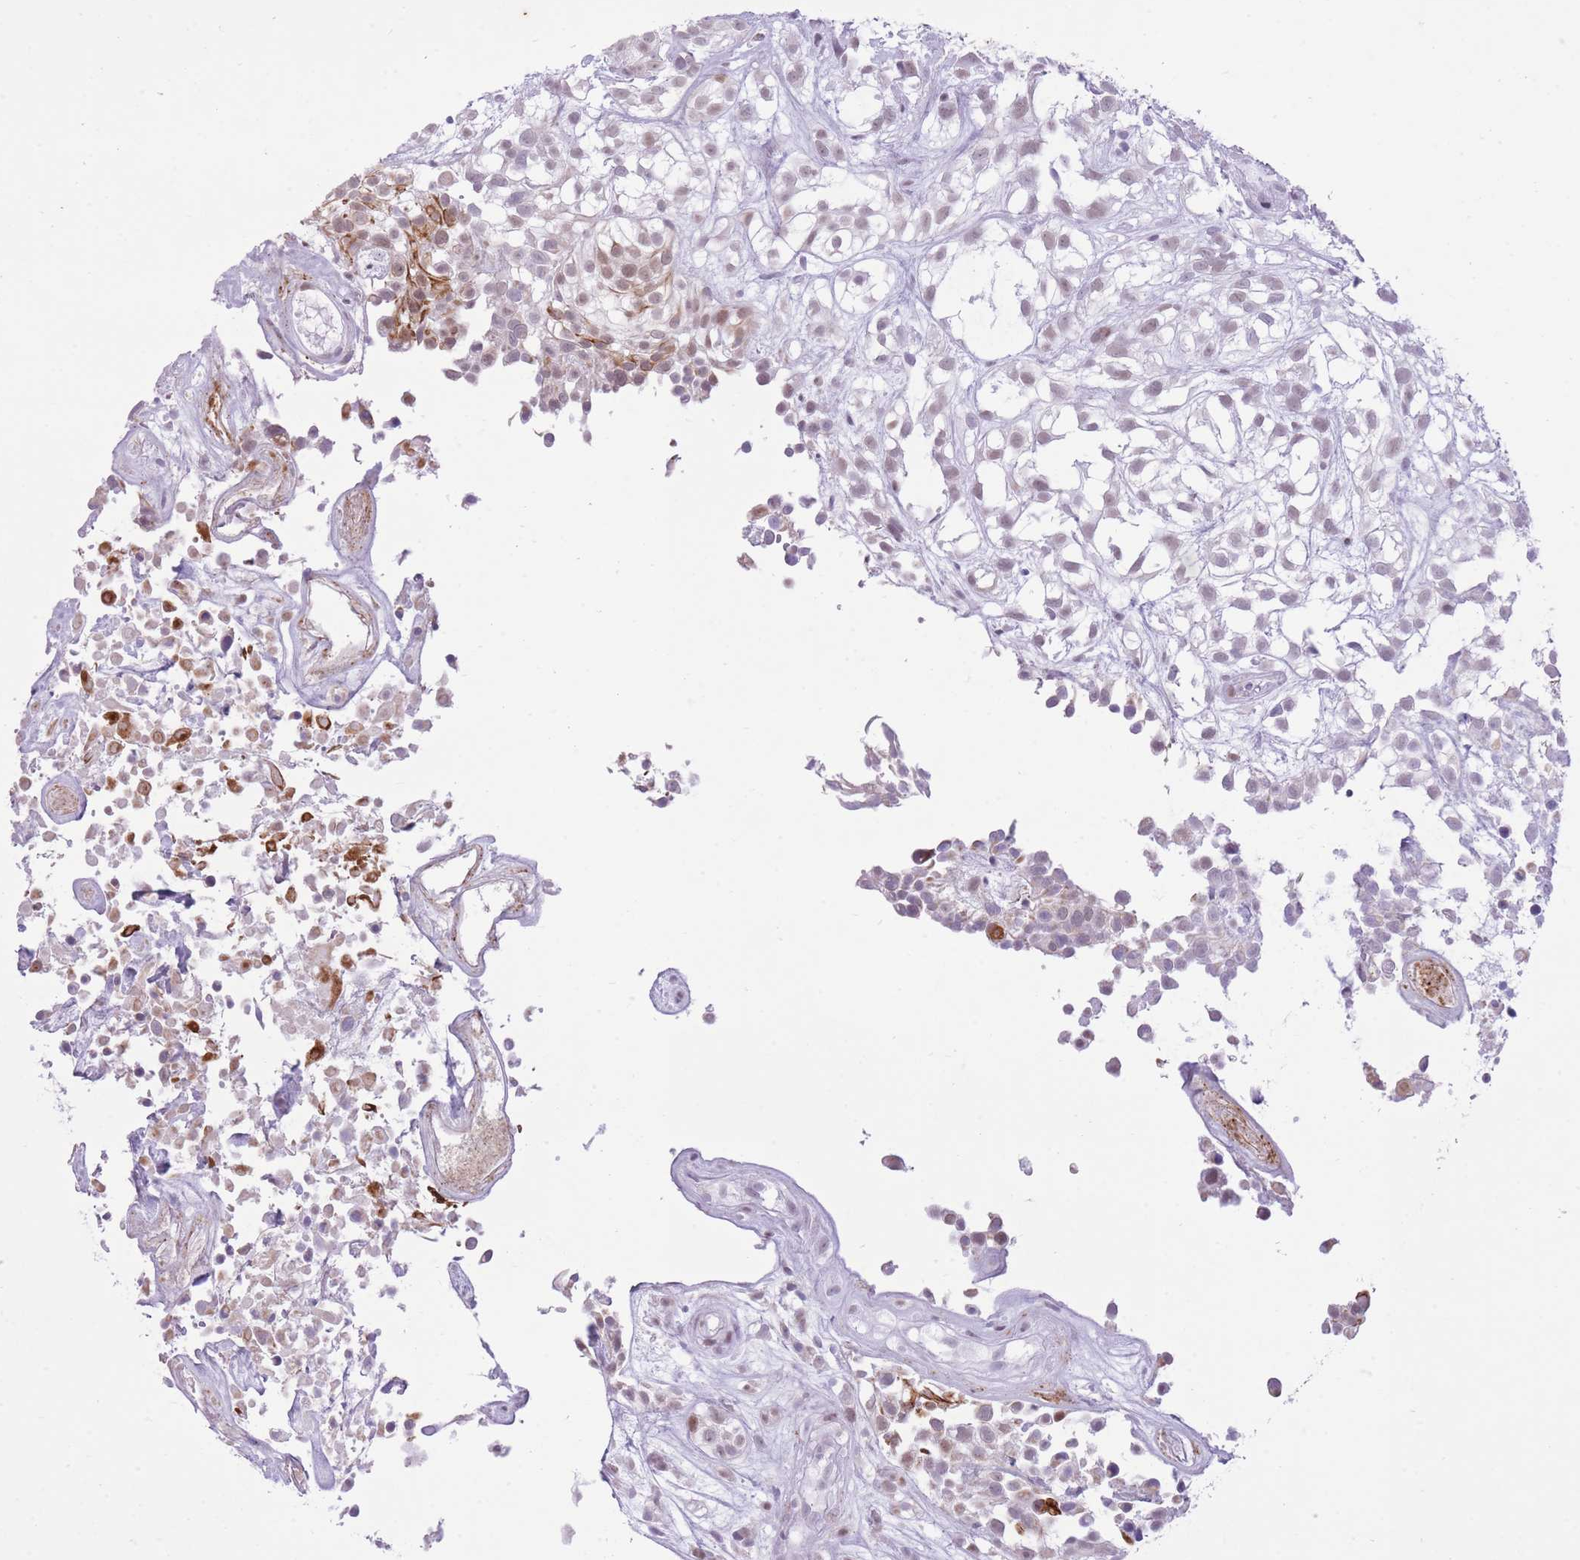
{"staining": {"intensity": "weak", "quantity": ">75%", "location": "nuclear"}, "tissue": "urothelial cancer", "cell_type": "Tumor cells", "image_type": "cancer", "snomed": [{"axis": "morphology", "description": "Urothelial carcinoma, High grade"}, {"axis": "topography", "description": "Urinary bladder"}], "caption": "High-power microscopy captured an IHC image of high-grade urothelial carcinoma, revealing weak nuclear staining in approximately >75% of tumor cells.", "gene": "MEIS3", "patient": {"sex": "male", "age": 56}}